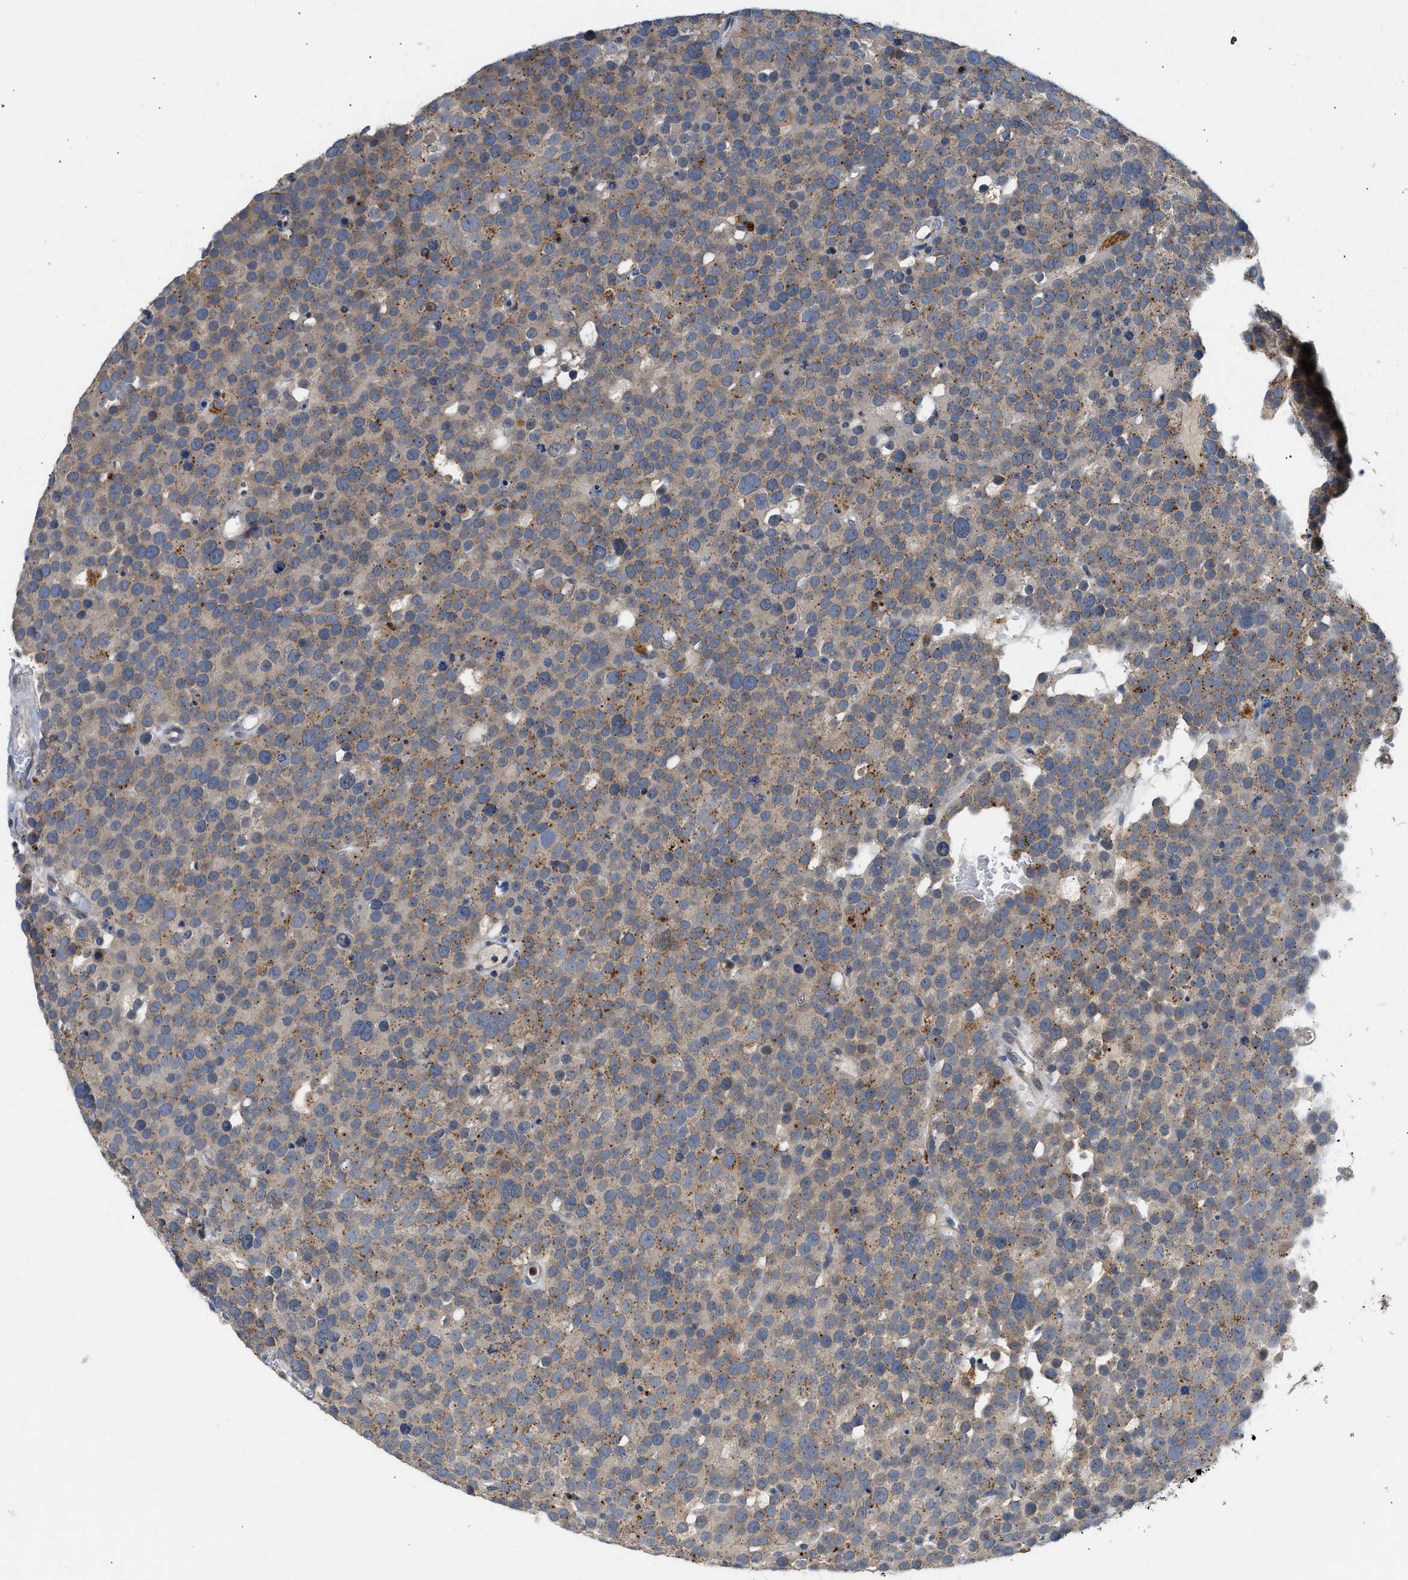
{"staining": {"intensity": "weak", "quantity": "<25%", "location": "cytoplasmic/membranous"}, "tissue": "testis cancer", "cell_type": "Tumor cells", "image_type": "cancer", "snomed": [{"axis": "morphology", "description": "Seminoma, NOS"}, {"axis": "topography", "description": "Testis"}], "caption": "An image of testis seminoma stained for a protein exhibits no brown staining in tumor cells. Brightfield microscopy of IHC stained with DAB (3,3'-diaminobenzidine) (brown) and hematoxylin (blue), captured at high magnification.", "gene": "PPM1L", "patient": {"sex": "male", "age": 71}}